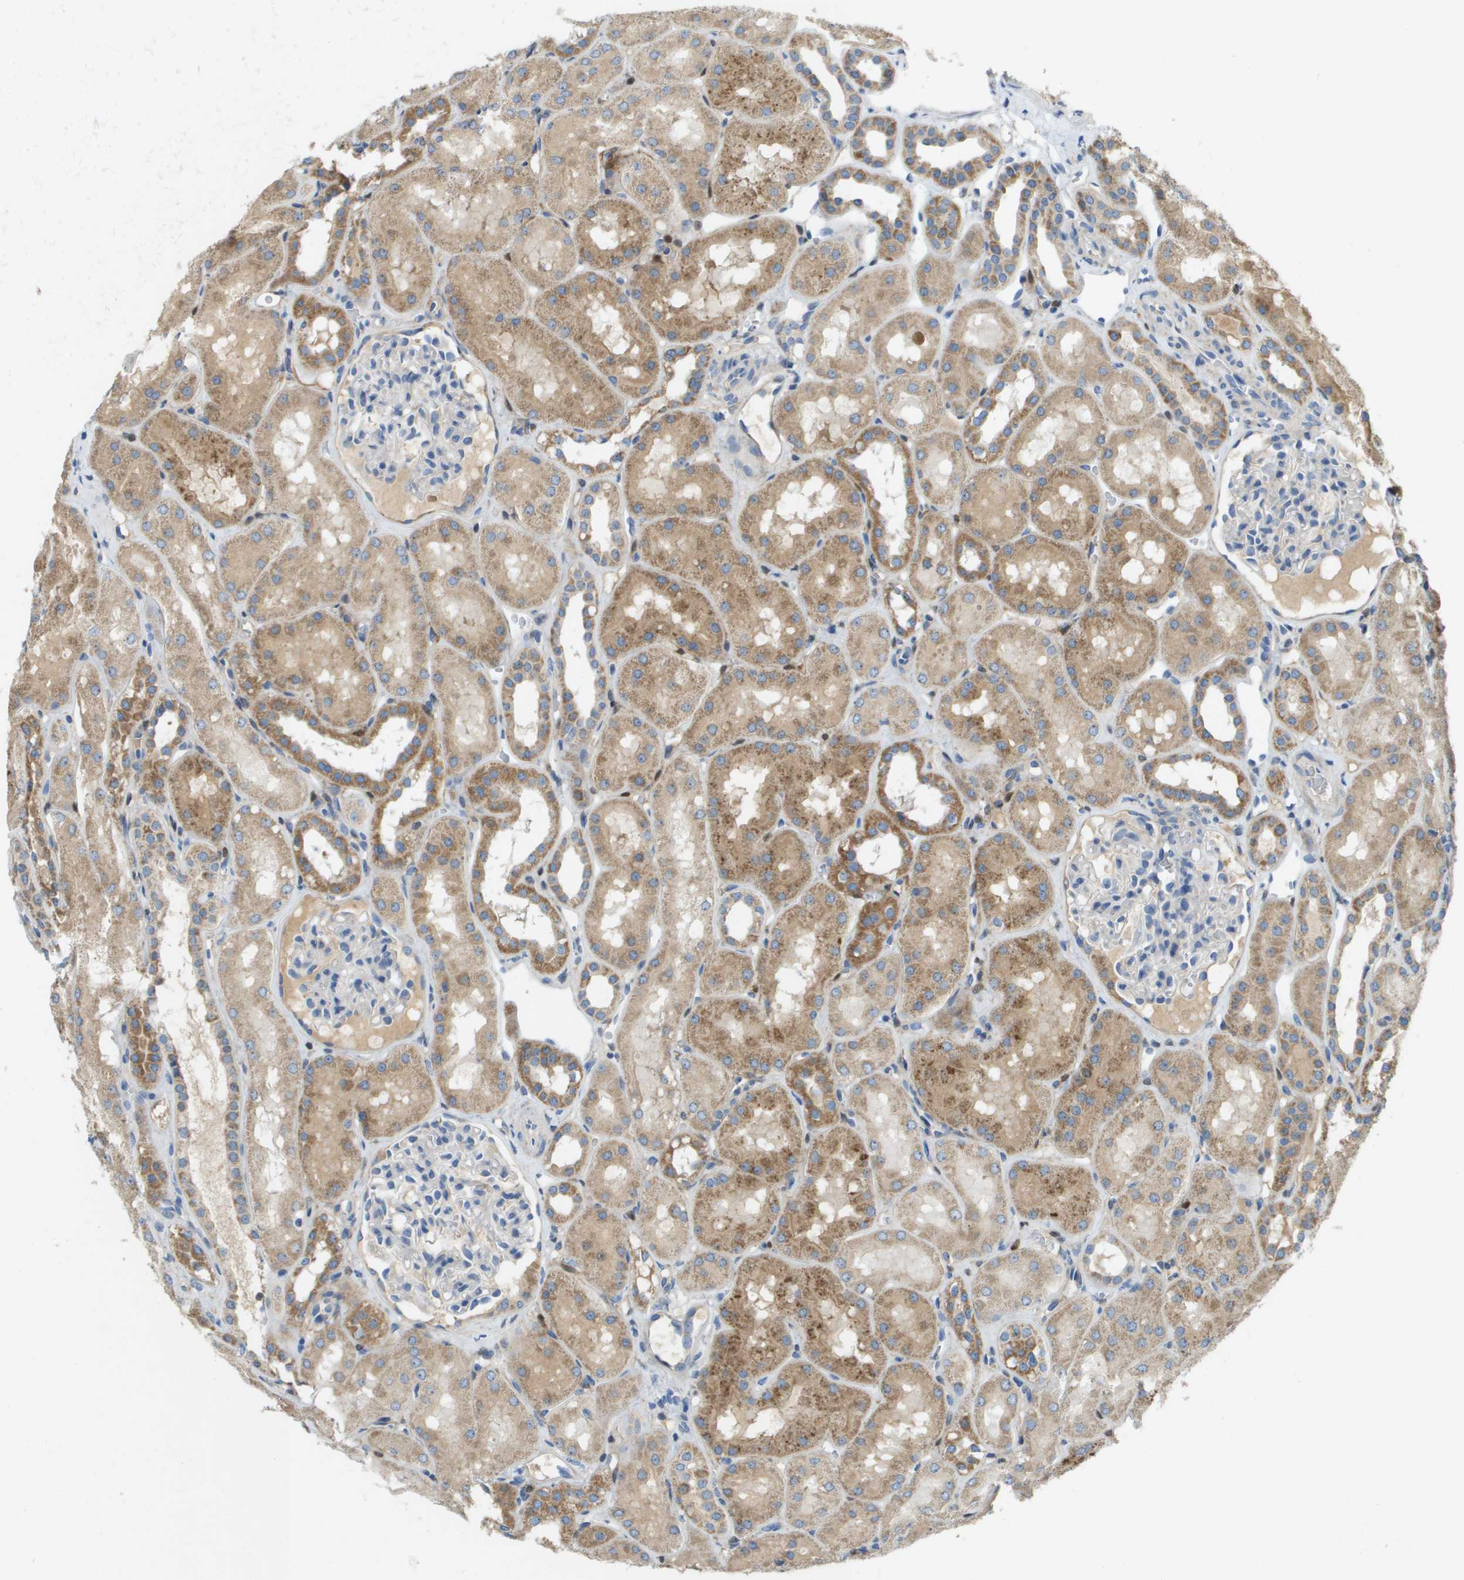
{"staining": {"intensity": "weak", "quantity": "<25%", "location": "cytoplasmic/membranous"}, "tissue": "kidney", "cell_type": "Cells in glomeruli", "image_type": "normal", "snomed": [{"axis": "morphology", "description": "Normal tissue, NOS"}, {"axis": "topography", "description": "Kidney"}, {"axis": "topography", "description": "Urinary bladder"}], "caption": "This is a image of immunohistochemistry (IHC) staining of benign kidney, which shows no positivity in cells in glomeruli.", "gene": "CYGB", "patient": {"sex": "male", "age": 16}}